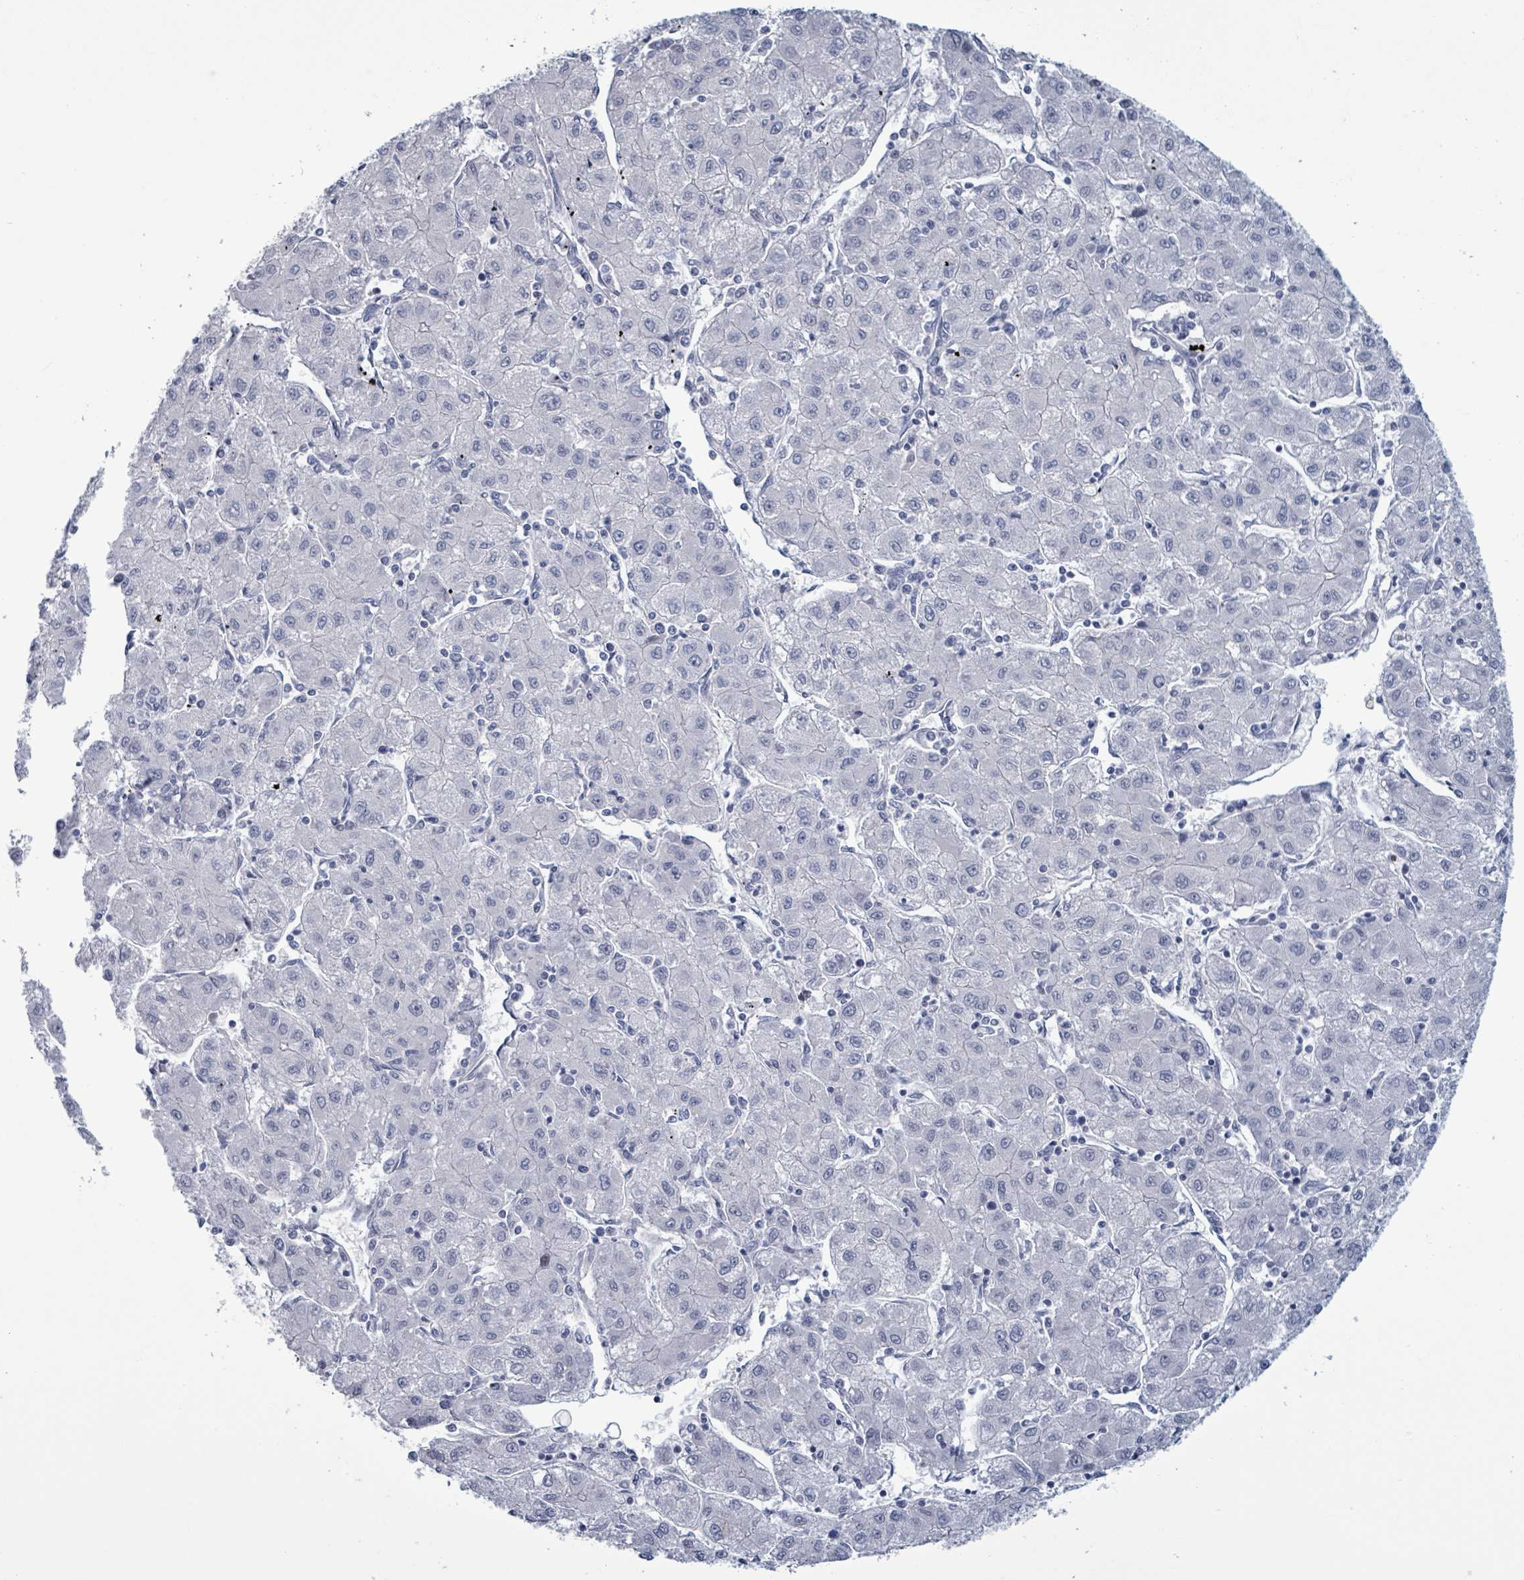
{"staining": {"intensity": "negative", "quantity": "none", "location": "none"}, "tissue": "liver cancer", "cell_type": "Tumor cells", "image_type": "cancer", "snomed": [{"axis": "morphology", "description": "Carcinoma, Hepatocellular, NOS"}, {"axis": "topography", "description": "Liver"}], "caption": "Immunohistochemistry (IHC) histopathology image of human hepatocellular carcinoma (liver) stained for a protein (brown), which reveals no positivity in tumor cells.", "gene": "ZNF771", "patient": {"sex": "male", "age": 72}}